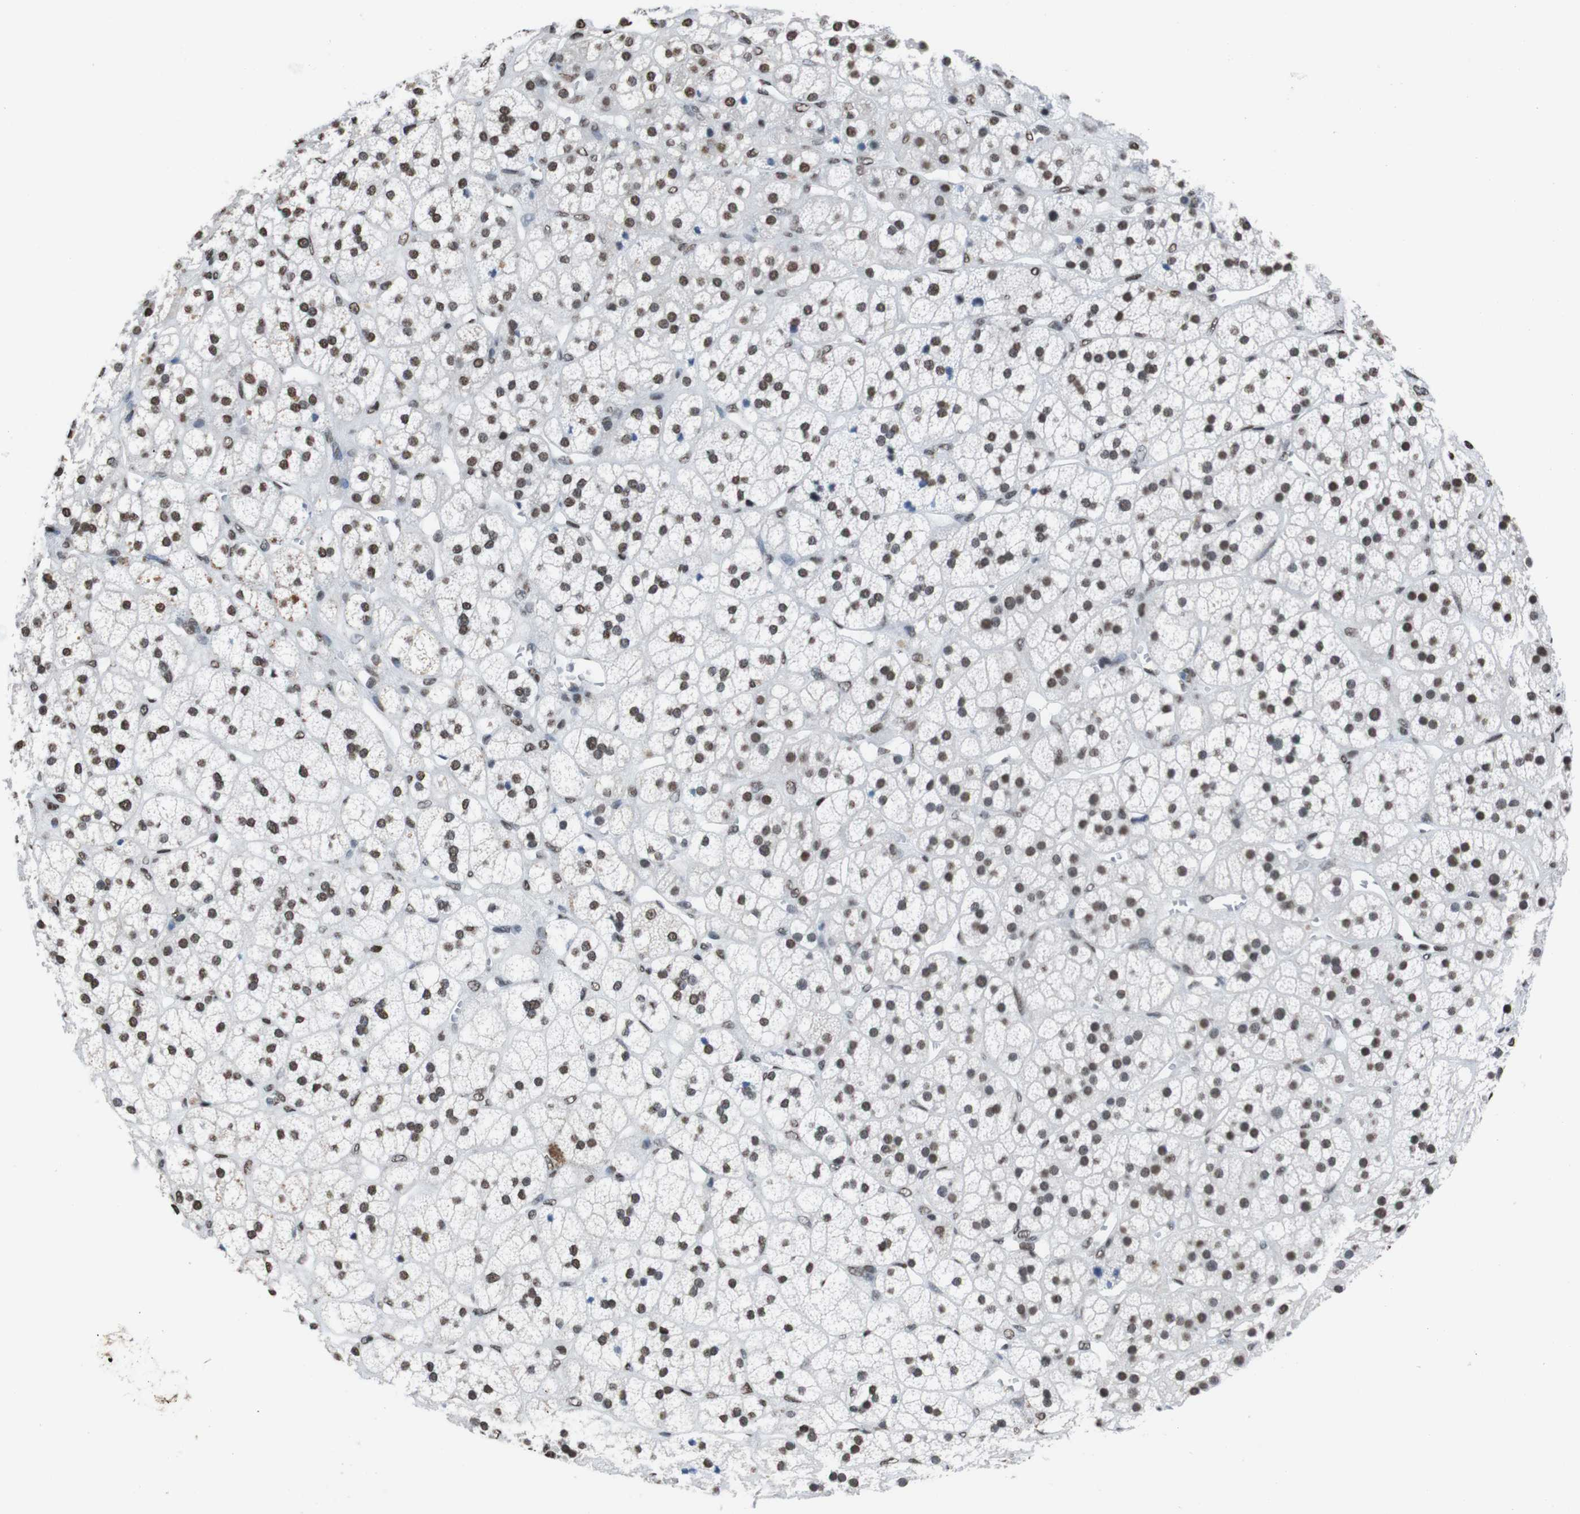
{"staining": {"intensity": "moderate", "quantity": ">75%", "location": "nuclear"}, "tissue": "adrenal gland", "cell_type": "Glandular cells", "image_type": "normal", "snomed": [{"axis": "morphology", "description": "Normal tissue, NOS"}, {"axis": "topography", "description": "Adrenal gland"}], "caption": "Protein staining demonstrates moderate nuclear expression in approximately >75% of glandular cells in unremarkable adrenal gland.", "gene": "PIP4P2", "patient": {"sex": "male", "age": 56}}